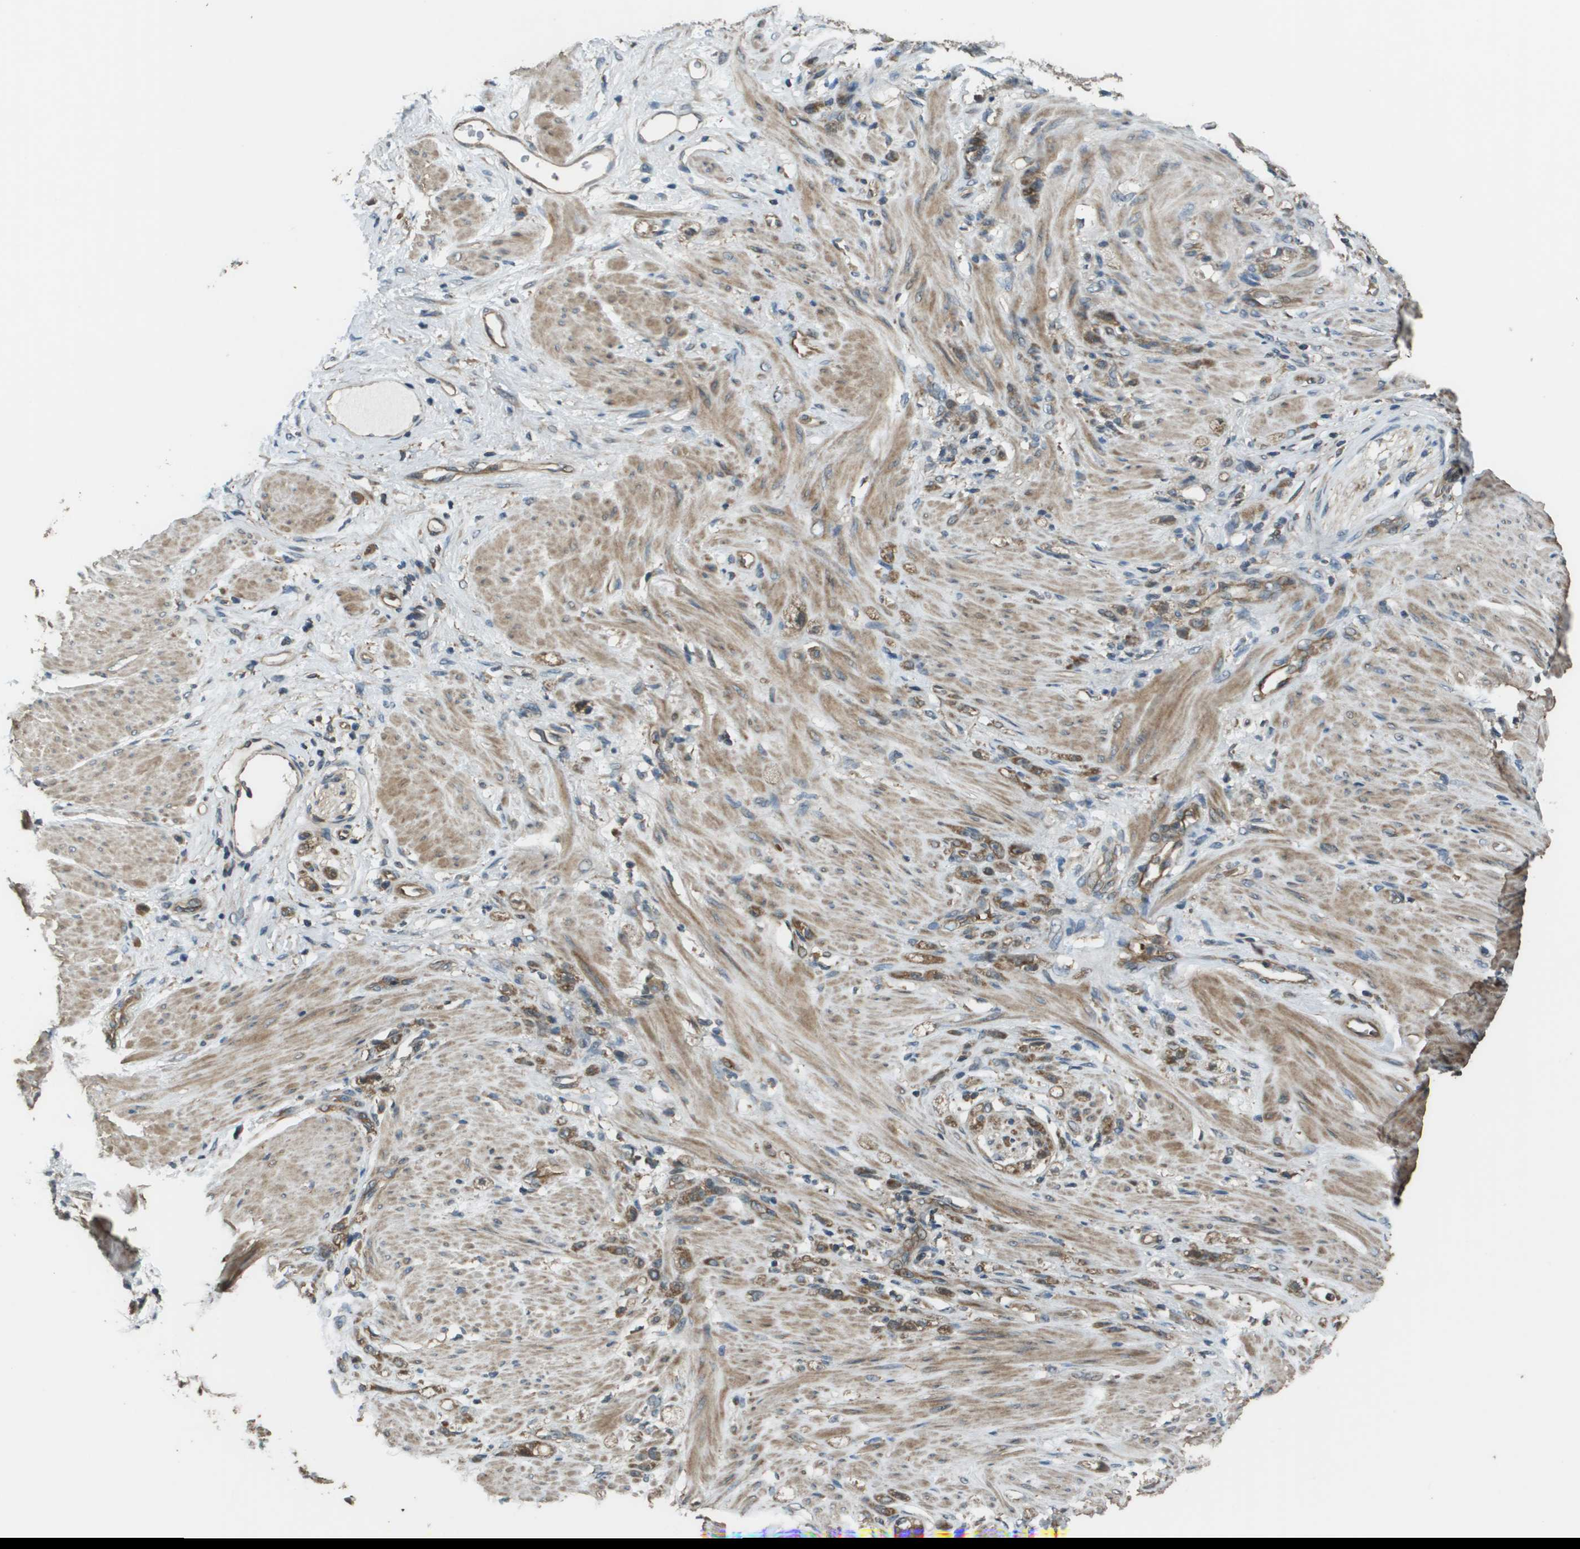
{"staining": {"intensity": "moderate", "quantity": ">75%", "location": "cytoplasmic/membranous"}, "tissue": "stomach cancer", "cell_type": "Tumor cells", "image_type": "cancer", "snomed": [{"axis": "morphology", "description": "Adenocarcinoma, NOS"}, {"axis": "topography", "description": "Stomach"}], "caption": "Brown immunohistochemical staining in stomach cancer reveals moderate cytoplasmic/membranous positivity in approximately >75% of tumor cells.", "gene": "PLPBP", "patient": {"sex": "male", "age": 82}}